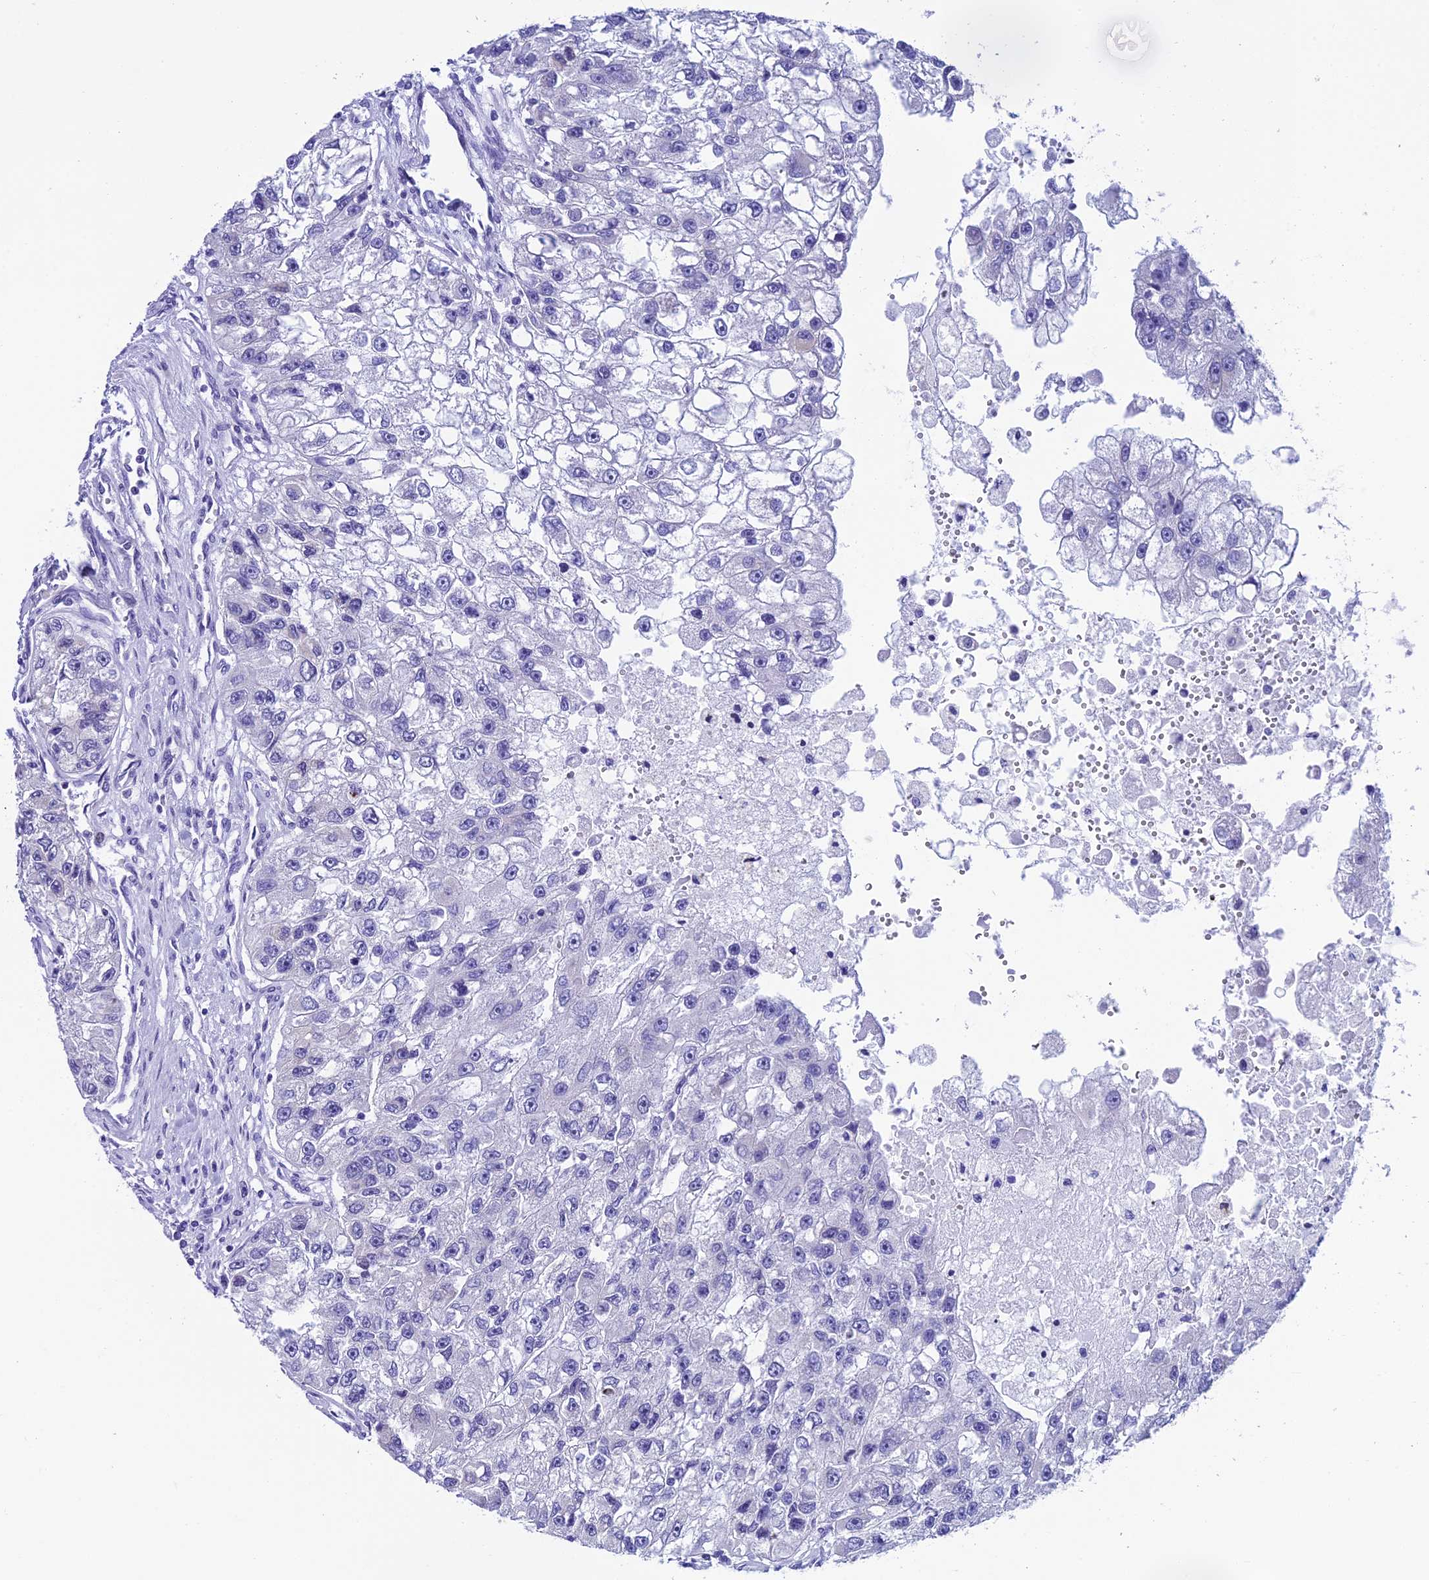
{"staining": {"intensity": "negative", "quantity": "none", "location": "none"}, "tissue": "renal cancer", "cell_type": "Tumor cells", "image_type": "cancer", "snomed": [{"axis": "morphology", "description": "Adenocarcinoma, NOS"}, {"axis": "topography", "description": "Kidney"}], "caption": "This is an immunohistochemistry (IHC) photomicrograph of renal cancer (adenocarcinoma). There is no staining in tumor cells.", "gene": "REEP4", "patient": {"sex": "male", "age": 63}}